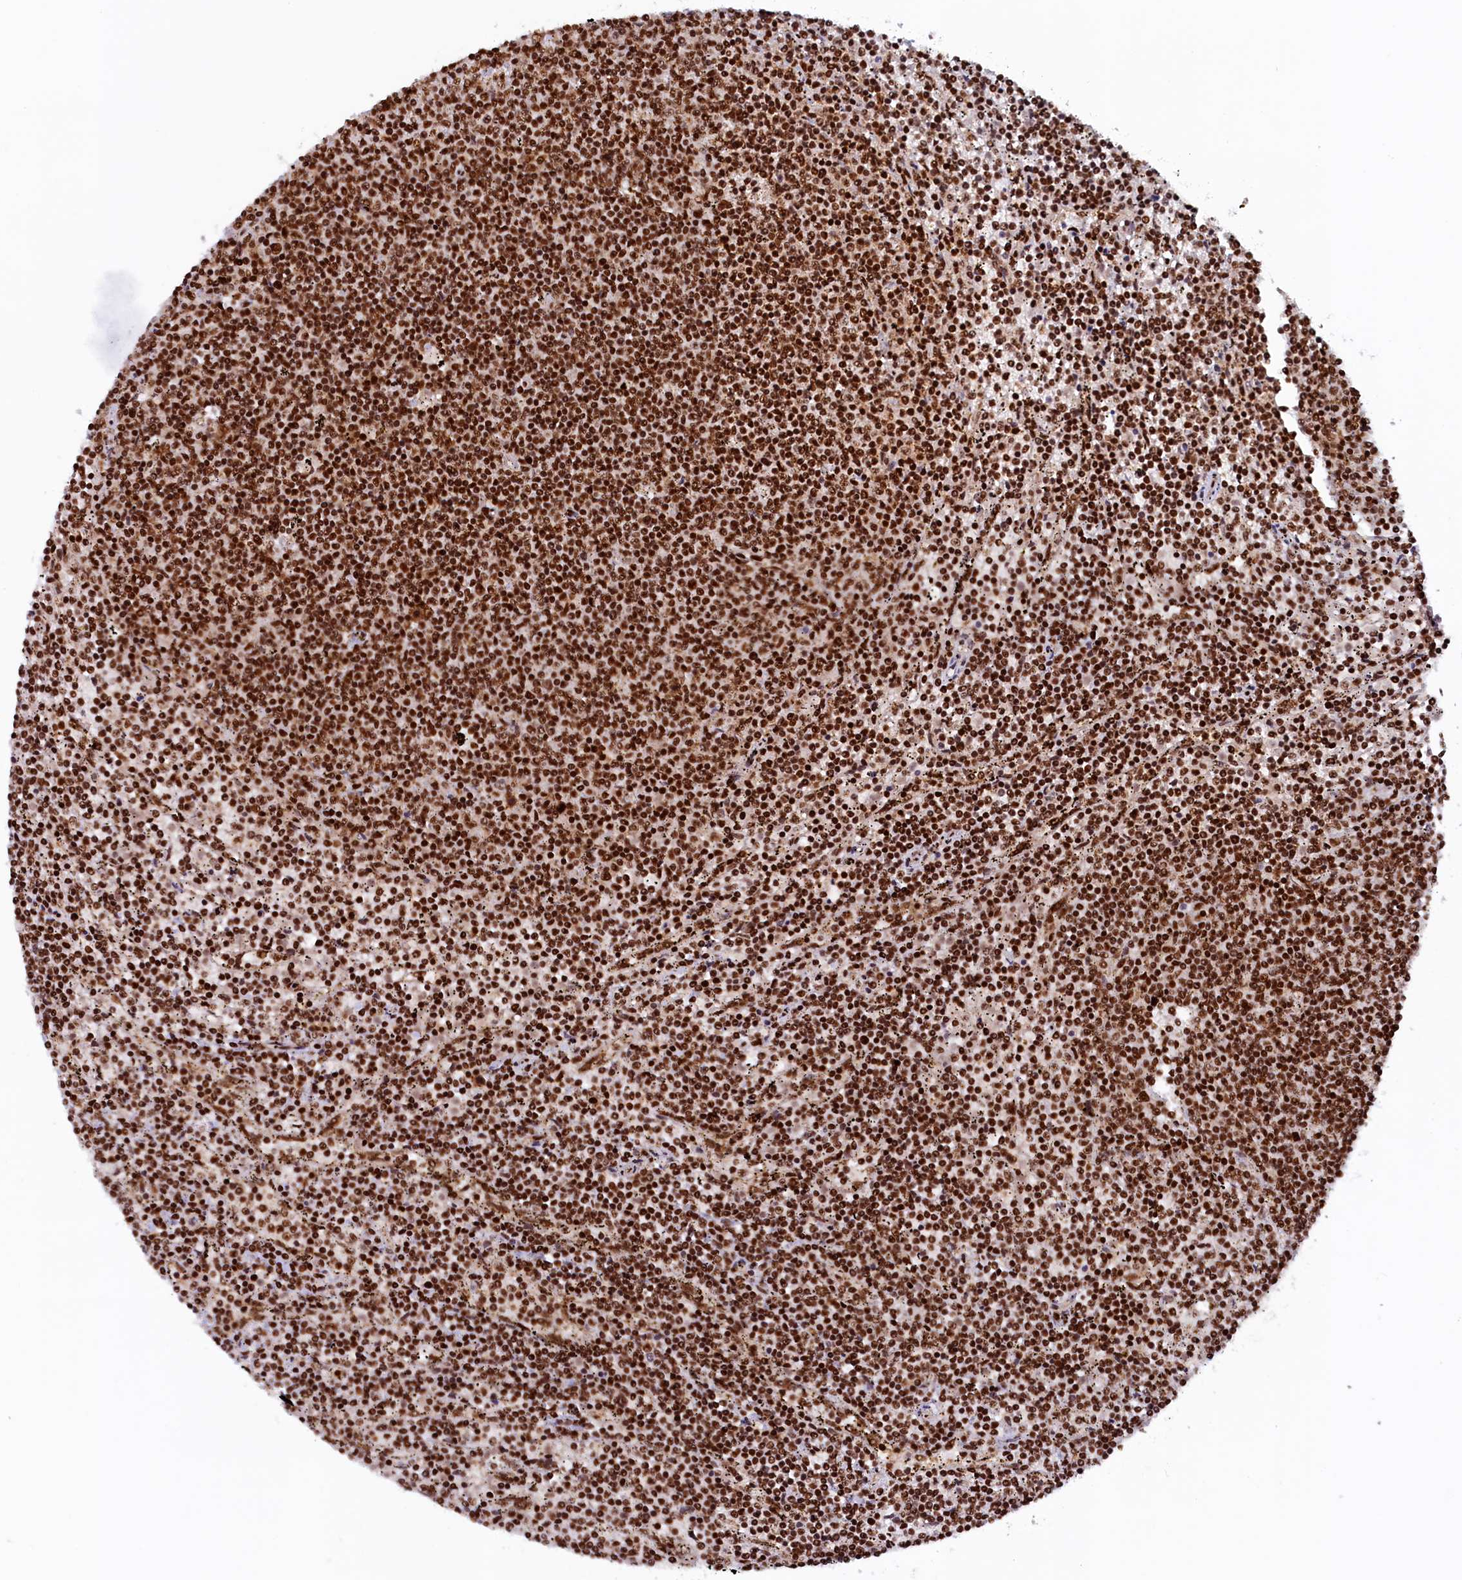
{"staining": {"intensity": "strong", "quantity": ">75%", "location": "nuclear"}, "tissue": "lymphoma", "cell_type": "Tumor cells", "image_type": "cancer", "snomed": [{"axis": "morphology", "description": "Malignant lymphoma, non-Hodgkin's type, Low grade"}, {"axis": "topography", "description": "Spleen"}], "caption": "Low-grade malignant lymphoma, non-Hodgkin's type tissue displays strong nuclear positivity in approximately >75% of tumor cells", "gene": "ZC3H18", "patient": {"sex": "female", "age": 50}}